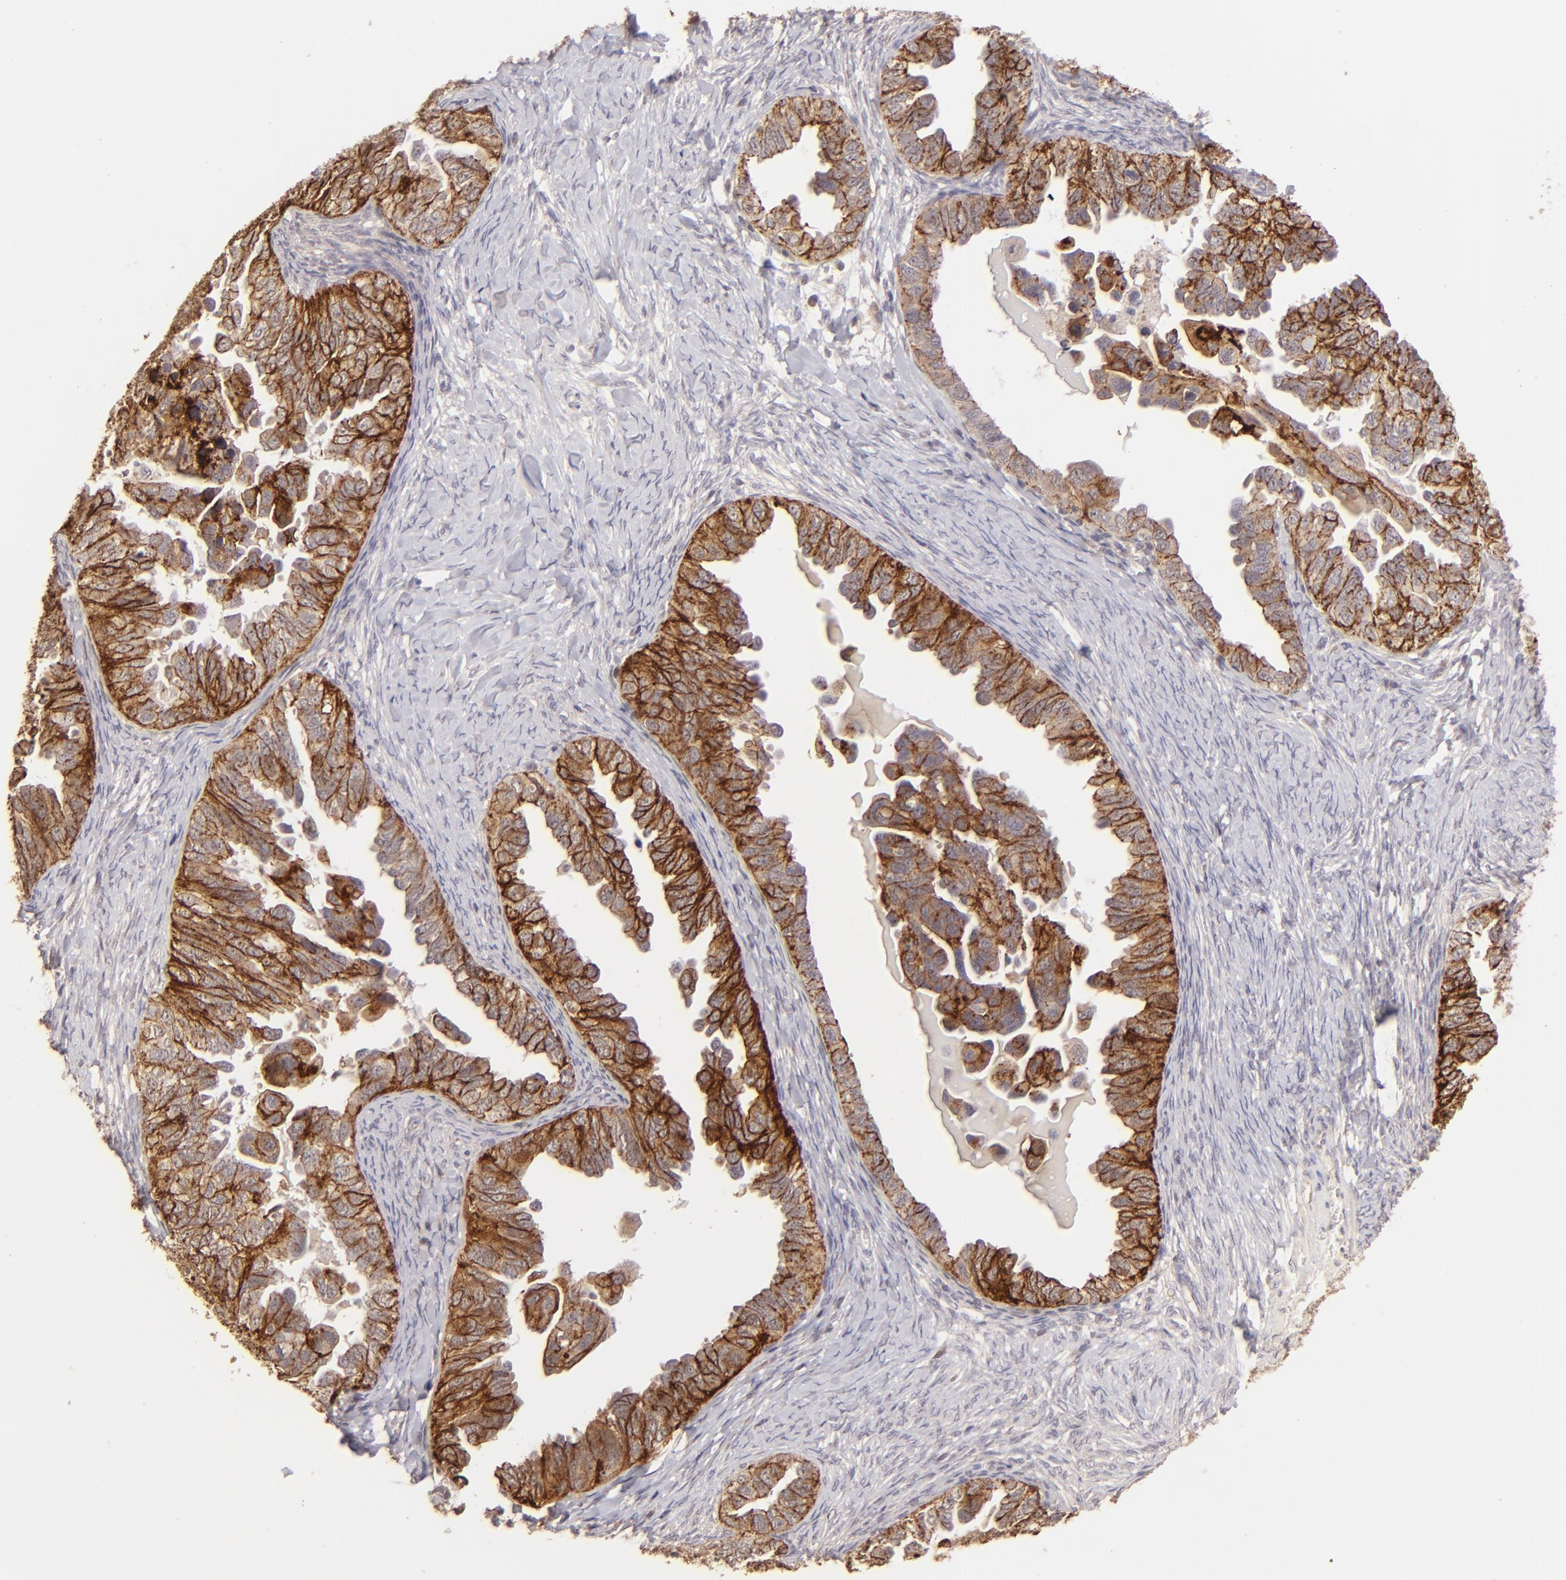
{"staining": {"intensity": "moderate", "quantity": ">75%", "location": "cytoplasmic/membranous"}, "tissue": "ovarian cancer", "cell_type": "Tumor cells", "image_type": "cancer", "snomed": [{"axis": "morphology", "description": "Cystadenocarcinoma, serous, NOS"}, {"axis": "topography", "description": "Ovary"}], "caption": "Protein positivity by immunohistochemistry (IHC) displays moderate cytoplasmic/membranous positivity in about >75% of tumor cells in ovarian cancer (serous cystadenocarcinoma). Nuclei are stained in blue.", "gene": "CLDN1", "patient": {"sex": "female", "age": 82}}